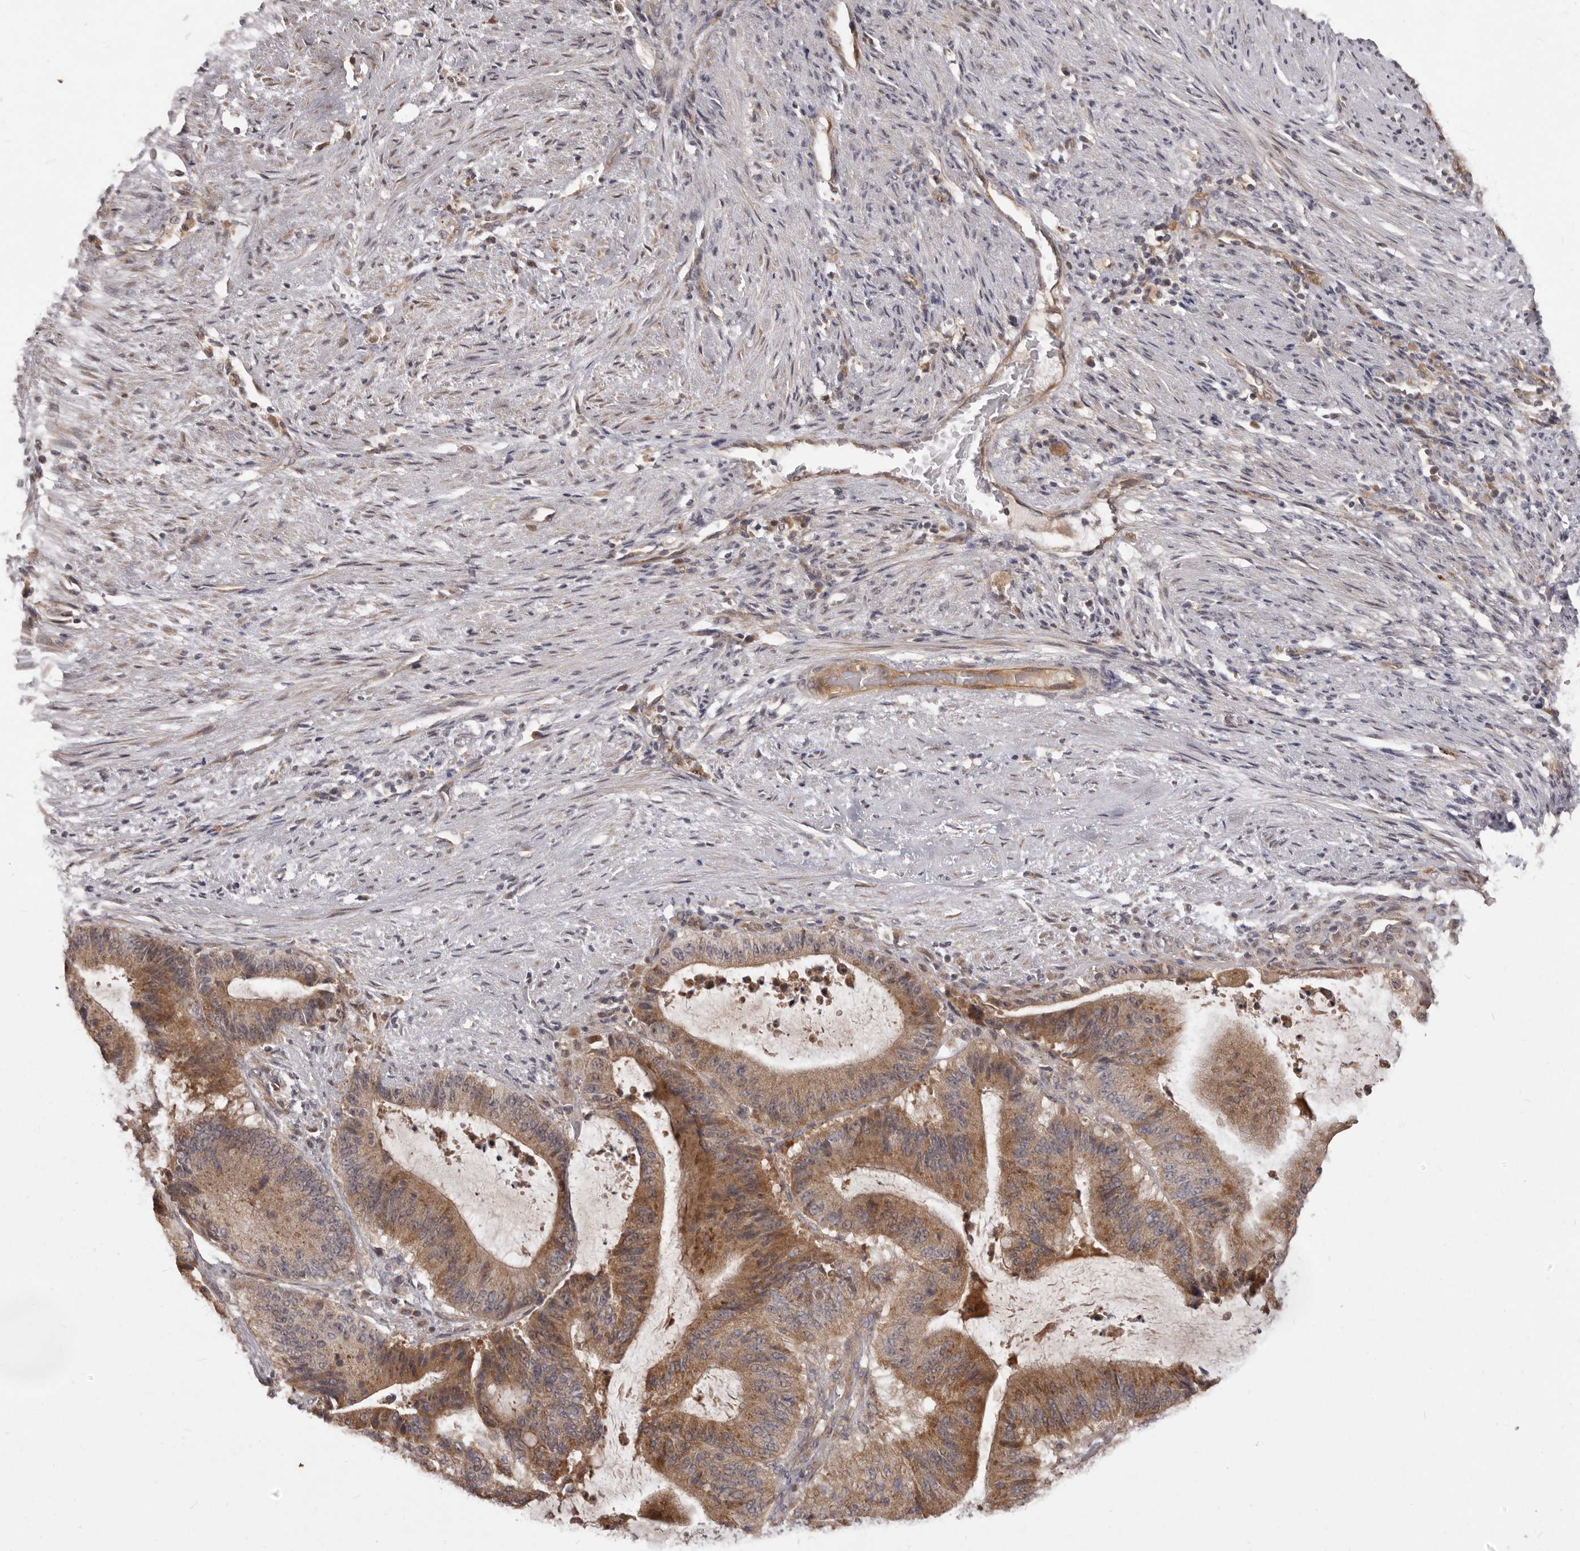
{"staining": {"intensity": "strong", "quantity": "25%-75%", "location": "cytoplasmic/membranous"}, "tissue": "liver cancer", "cell_type": "Tumor cells", "image_type": "cancer", "snomed": [{"axis": "morphology", "description": "Normal tissue, NOS"}, {"axis": "morphology", "description": "Cholangiocarcinoma"}, {"axis": "topography", "description": "Liver"}, {"axis": "topography", "description": "Peripheral nerve tissue"}], "caption": "Immunohistochemistry micrograph of neoplastic tissue: cholangiocarcinoma (liver) stained using immunohistochemistry (IHC) shows high levels of strong protein expression localized specifically in the cytoplasmic/membranous of tumor cells, appearing as a cytoplasmic/membranous brown color.", "gene": "MTO1", "patient": {"sex": "female", "age": 73}}